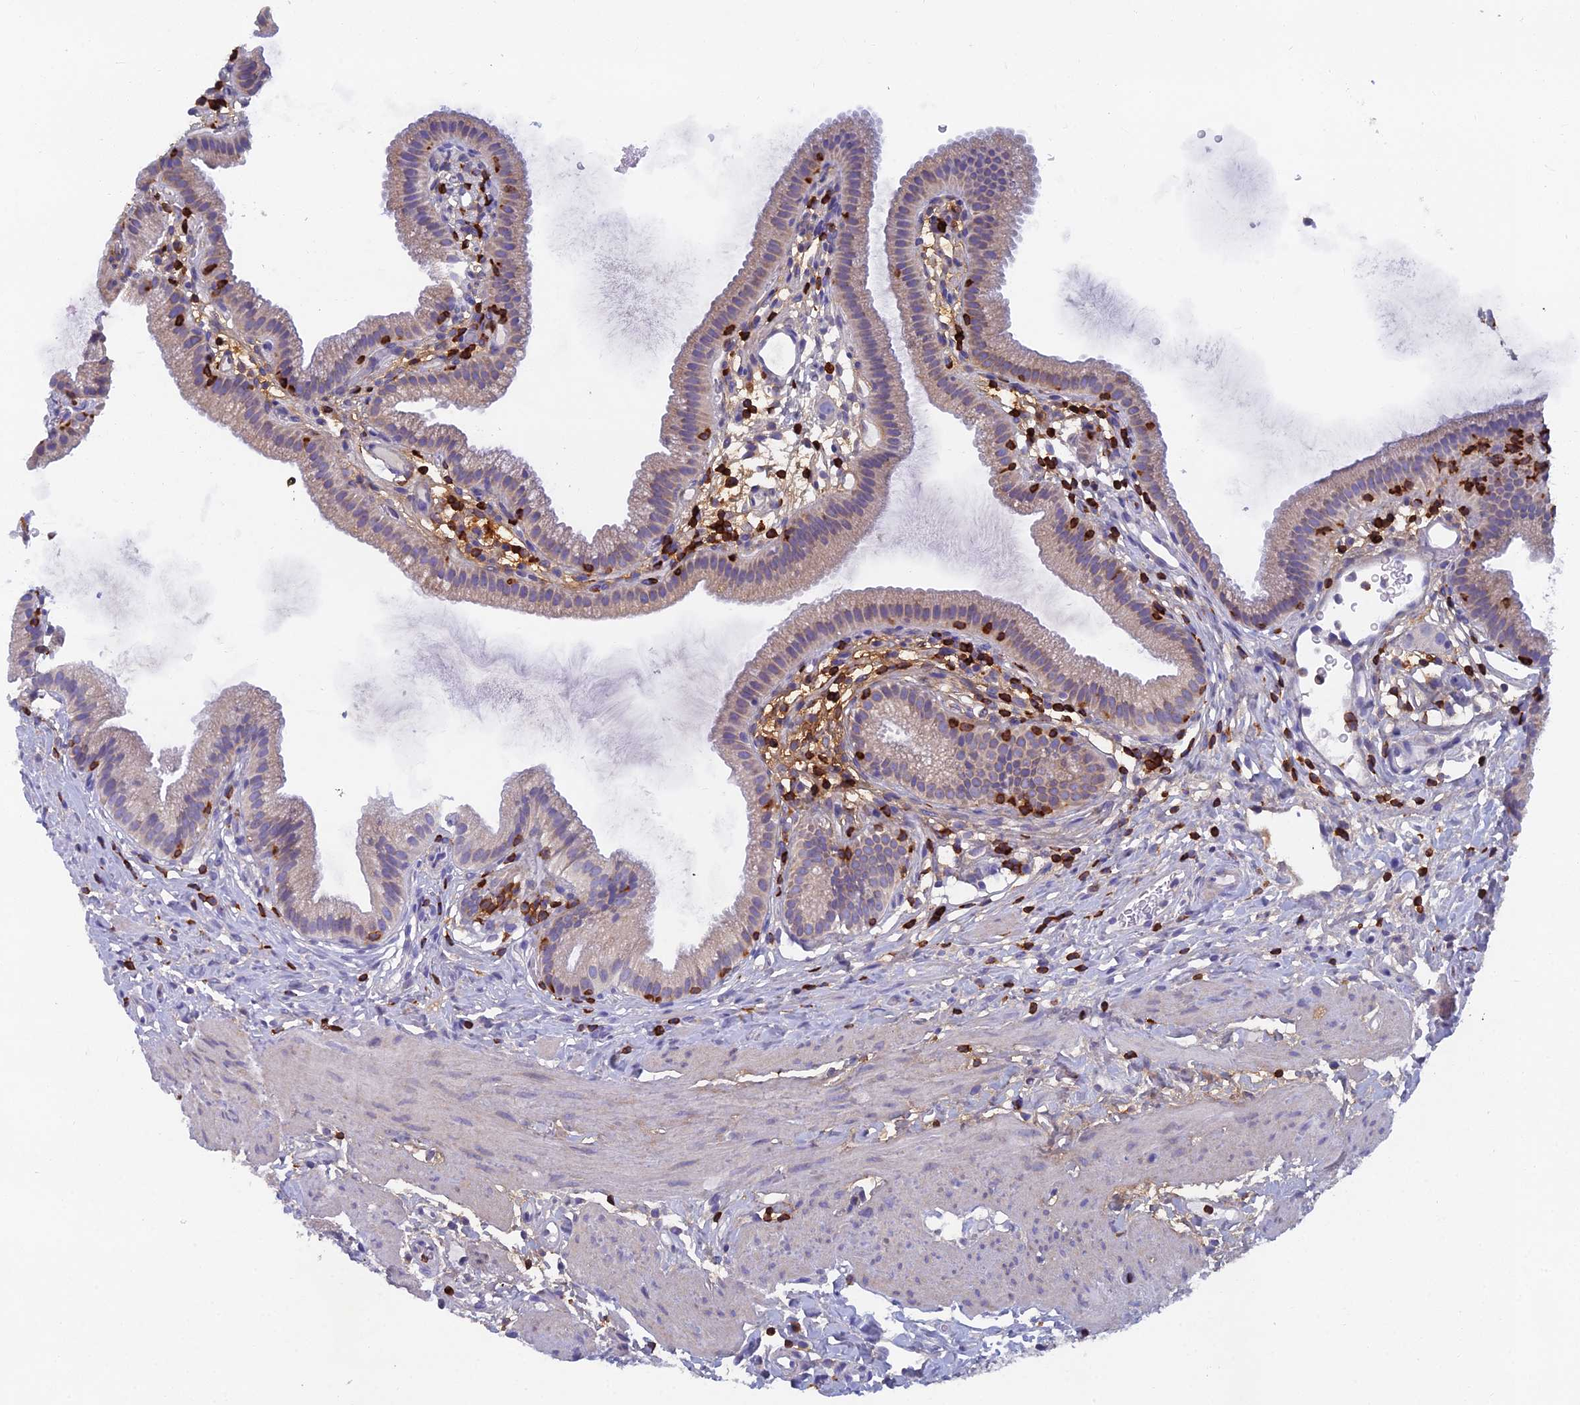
{"staining": {"intensity": "moderate", "quantity": ">75%", "location": "cytoplasmic/membranous"}, "tissue": "gallbladder", "cell_type": "Glandular cells", "image_type": "normal", "snomed": [{"axis": "morphology", "description": "Normal tissue, NOS"}, {"axis": "topography", "description": "Gallbladder"}], "caption": "Glandular cells display medium levels of moderate cytoplasmic/membranous staining in about >75% of cells in benign gallbladder. (DAB (3,3'-diaminobenzidine) IHC, brown staining for protein, blue staining for nuclei).", "gene": "ABI3BP", "patient": {"sex": "female", "age": 46}}